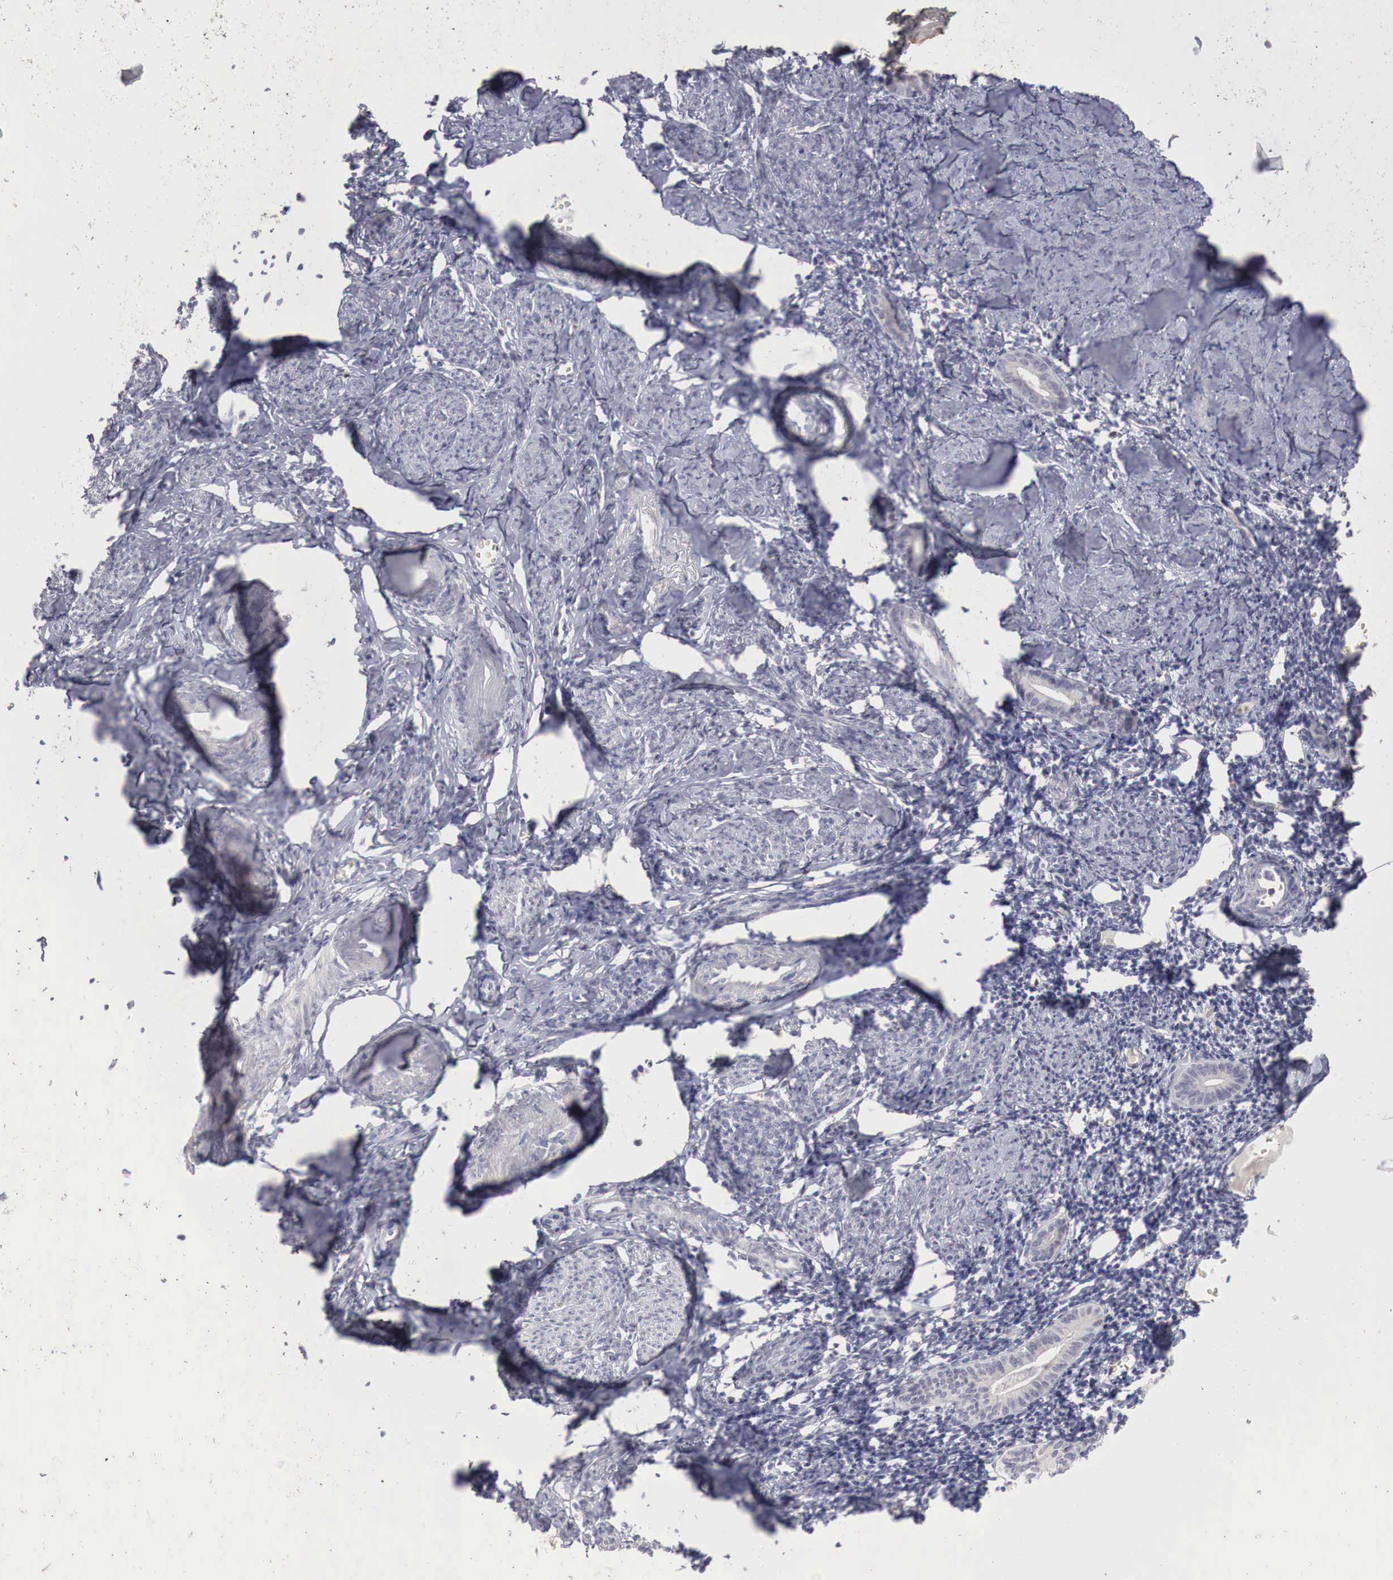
{"staining": {"intensity": "negative", "quantity": "none", "location": "none"}, "tissue": "endometrium", "cell_type": "Cells in endometrial stroma", "image_type": "normal", "snomed": [{"axis": "morphology", "description": "Normal tissue, NOS"}, {"axis": "morphology", "description": "Neoplasm, benign, NOS"}, {"axis": "topography", "description": "Uterus"}], "caption": "A high-resolution photomicrograph shows immunohistochemistry staining of unremarkable endometrium, which reveals no significant expression in cells in endometrial stroma.", "gene": "GATA1", "patient": {"sex": "female", "age": 55}}